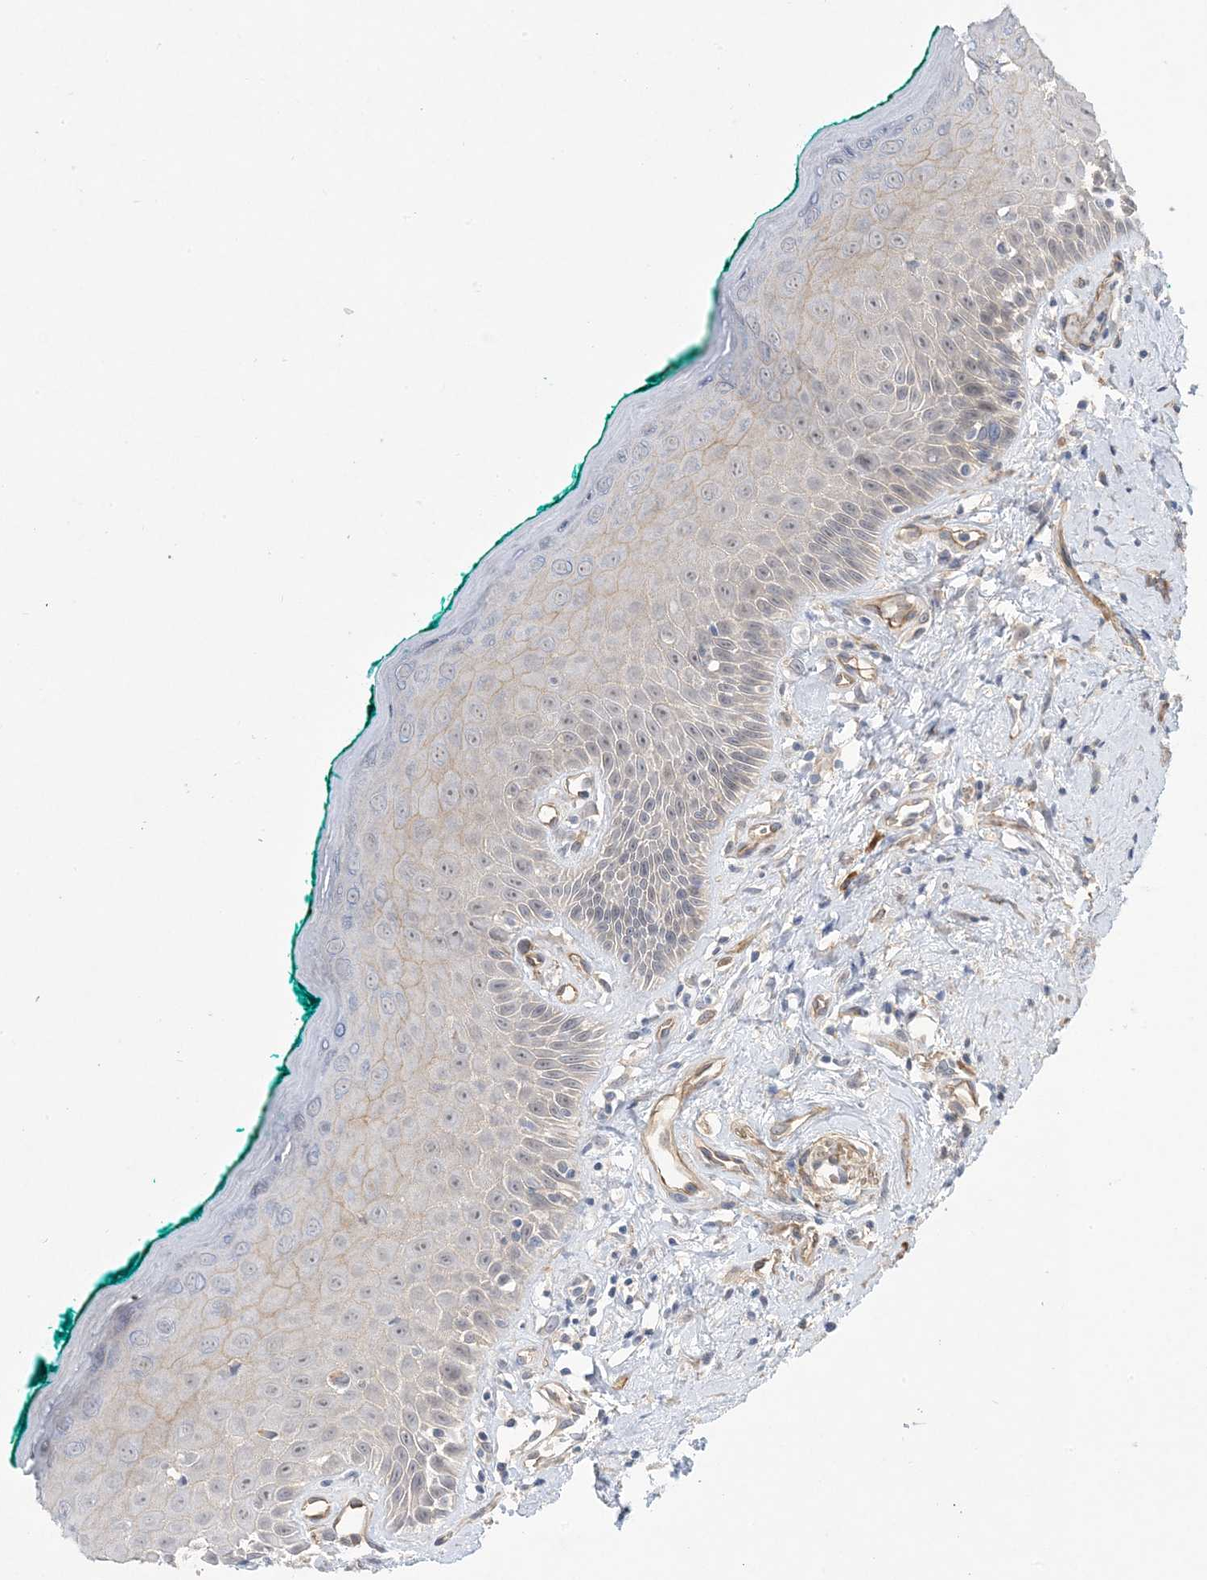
{"staining": {"intensity": "negative", "quantity": "none", "location": "none"}, "tissue": "oral mucosa", "cell_type": "Squamous epithelial cells", "image_type": "normal", "snomed": [{"axis": "morphology", "description": "Normal tissue, NOS"}, {"axis": "topography", "description": "Oral tissue"}], "caption": "DAB immunohistochemical staining of benign human oral mucosa demonstrates no significant positivity in squamous epithelial cells. The staining is performed using DAB (3,3'-diaminobenzidine) brown chromogen with nuclei counter-stained in using hematoxylin.", "gene": "AOC1", "patient": {"sex": "female", "age": 70}}